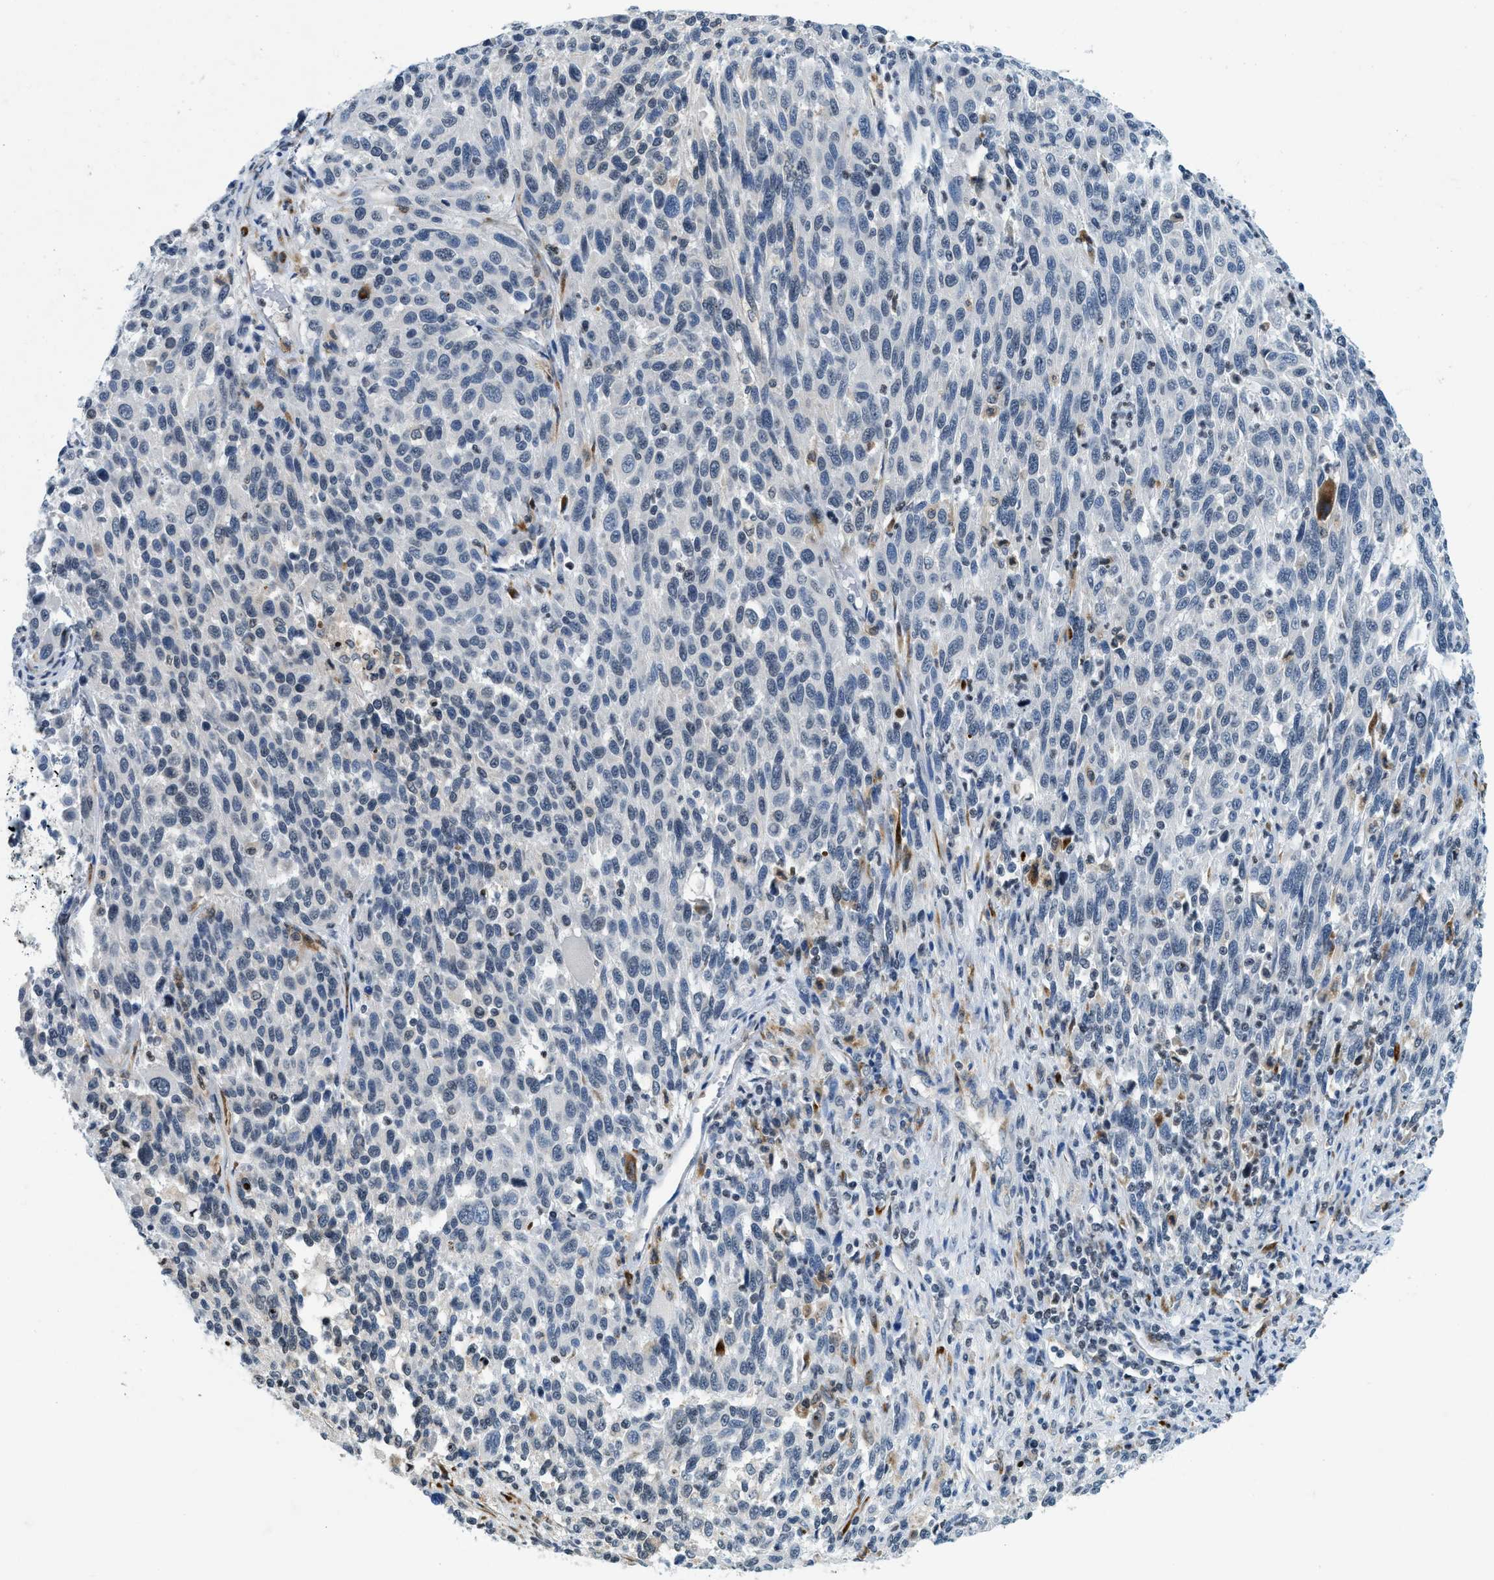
{"staining": {"intensity": "negative", "quantity": "none", "location": "none"}, "tissue": "melanoma", "cell_type": "Tumor cells", "image_type": "cancer", "snomed": [{"axis": "morphology", "description": "Malignant melanoma, Metastatic site"}, {"axis": "topography", "description": "Lymph node"}], "caption": "DAB immunohistochemical staining of melanoma demonstrates no significant positivity in tumor cells.", "gene": "UVRAG", "patient": {"sex": "male", "age": 61}}